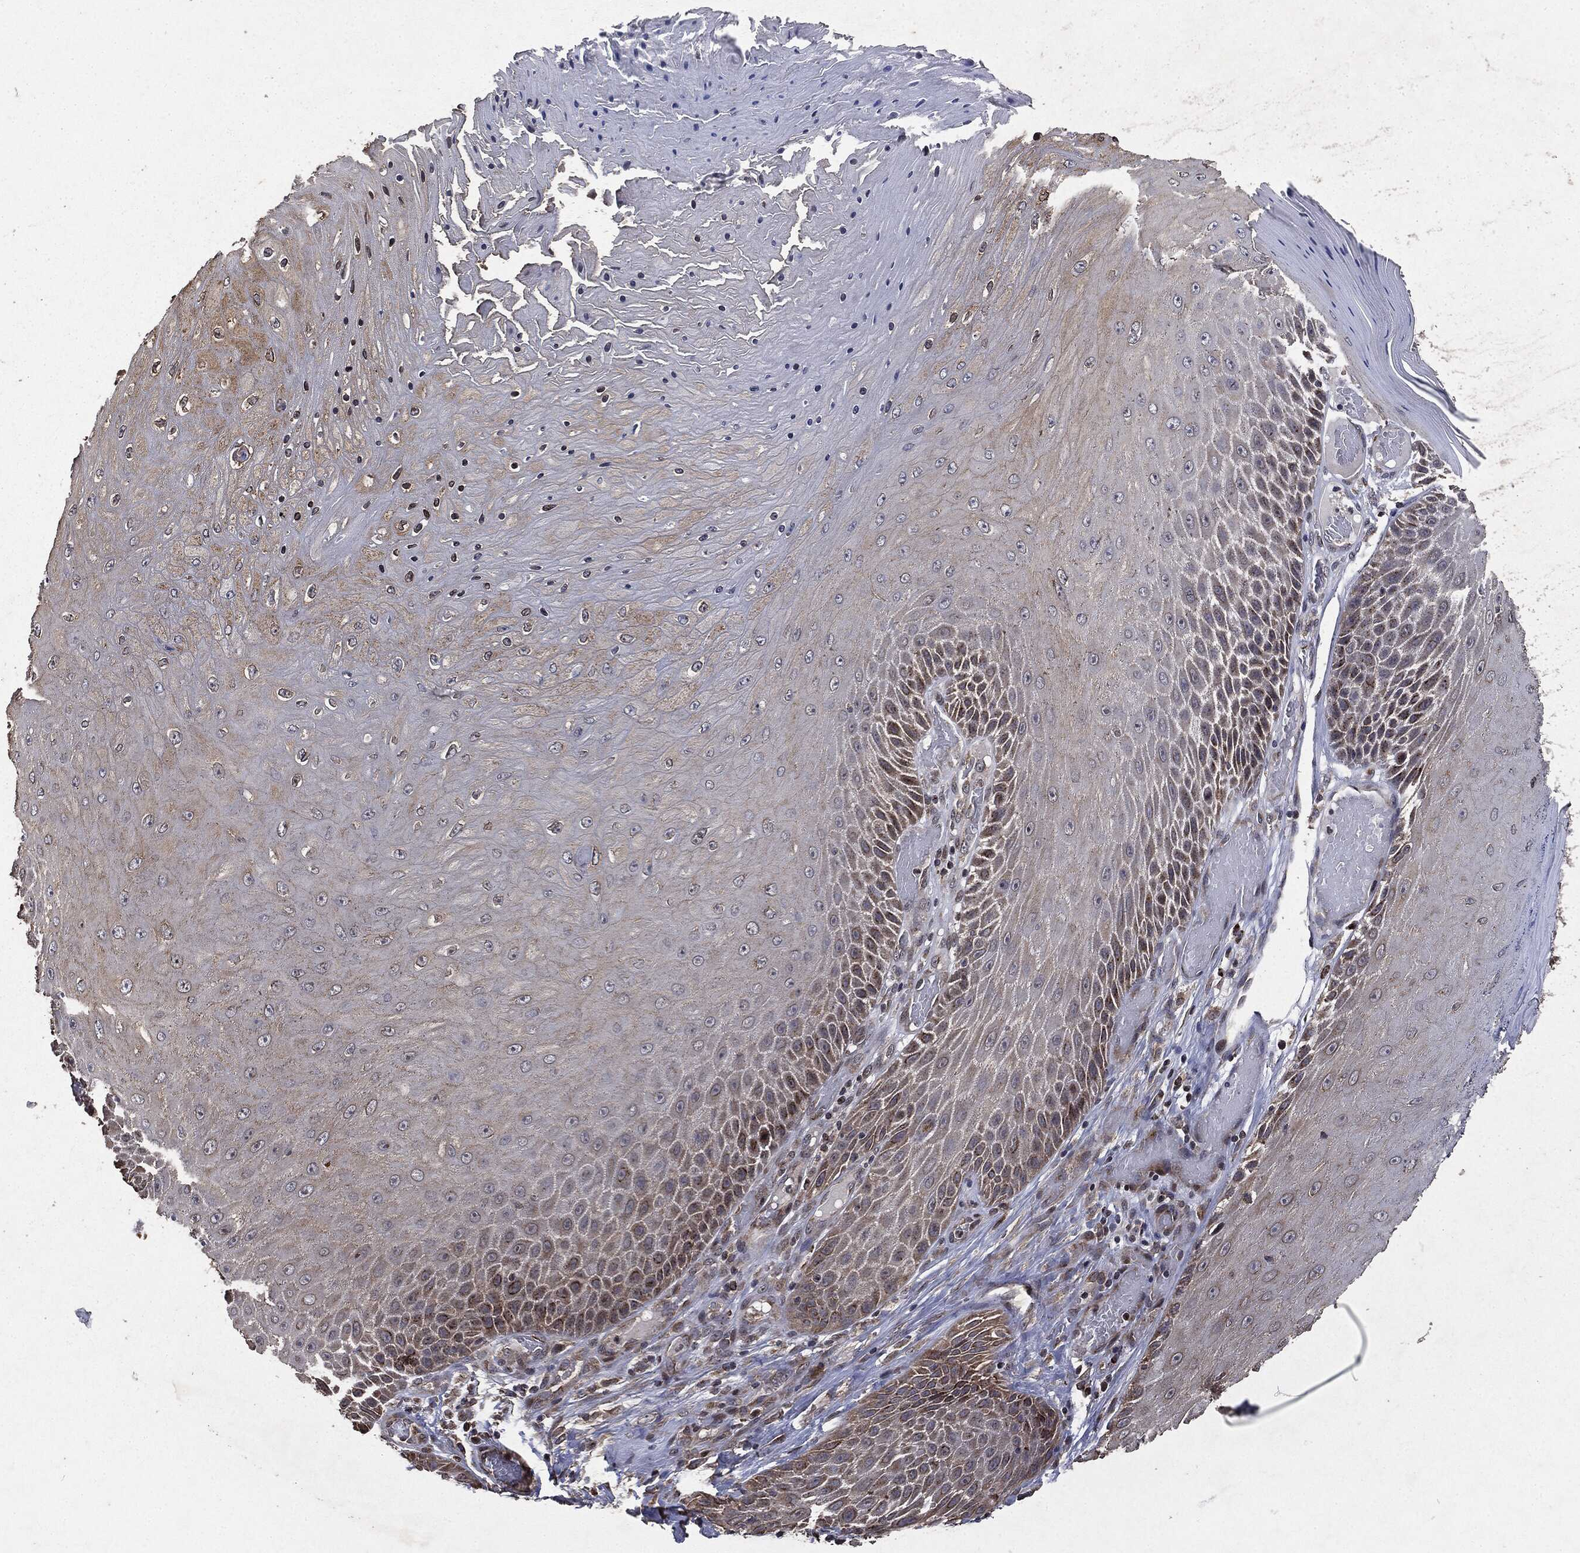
{"staining": {"intensity": "moderate", "quantity": "<25%", "location": "cytoplasmic/membranous"}, "tissue": "skin cancer", "cell_type": "Tumor cells", "image_type": "cancer", "snomed": [{"axis": "morphology", "description": "Squamous cell carcinoma, NOS"}, {"axis": "topography", "description": "Skin"}], "caption": "Skin cancer (squamous cell carcinoma) tissue demonstrates moderate cytoplasmic/membranous positivity in about <25% of tumor cells, visualized by immunohistochemistry. Using DAB (brown) and hematoxylin (blue) stains, captured at high magnification using brightfield microscopy.", "gene": "PLPPR2", "patient": {"sex": "male", "age": 62}}